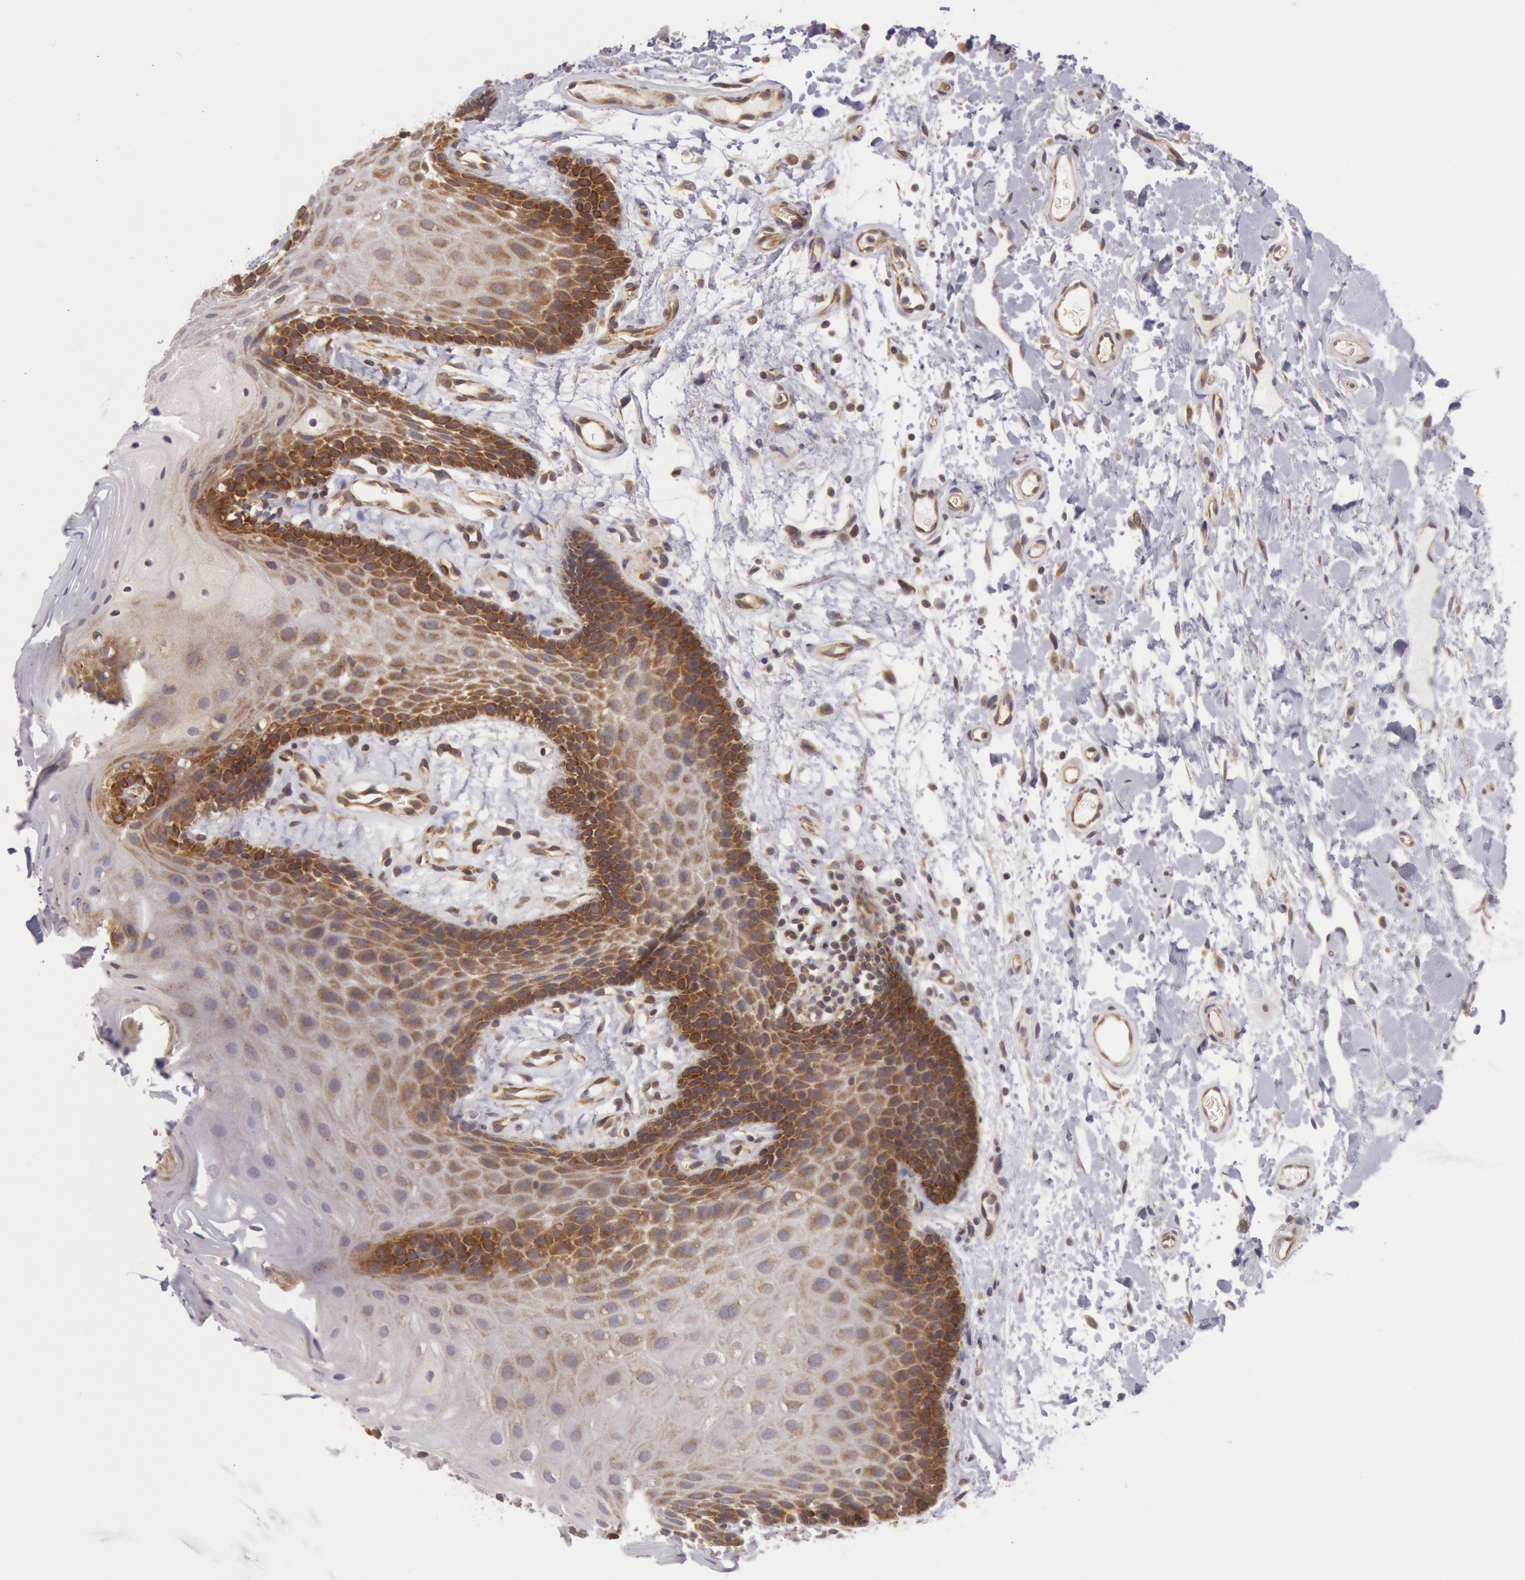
{"staining": {"intensity": "moderate", "quantity": ">75%", "location": "cytoplasmic/membranous"}, "tissue": "oral mucosa", "cell_type": "Squamous epithelial cells", "image_type": "normal", "snomed": [{"axis": "morphology", "description": "Normal tissue, NOS"}, {"axis": "topography", "description": "Oral tissue"}], "caption": "Protein expression analysis of normal oral mucosa demonstrates moderate cytoplasmic/membranous expression in about >75% of squamous epithelial cells. Immunohistochemistry (ihc) stains the protein of interest in brown and the nuclei are stained blue.", "gene": "CHUK", "patient": {"sex": "male", "age": 62}}